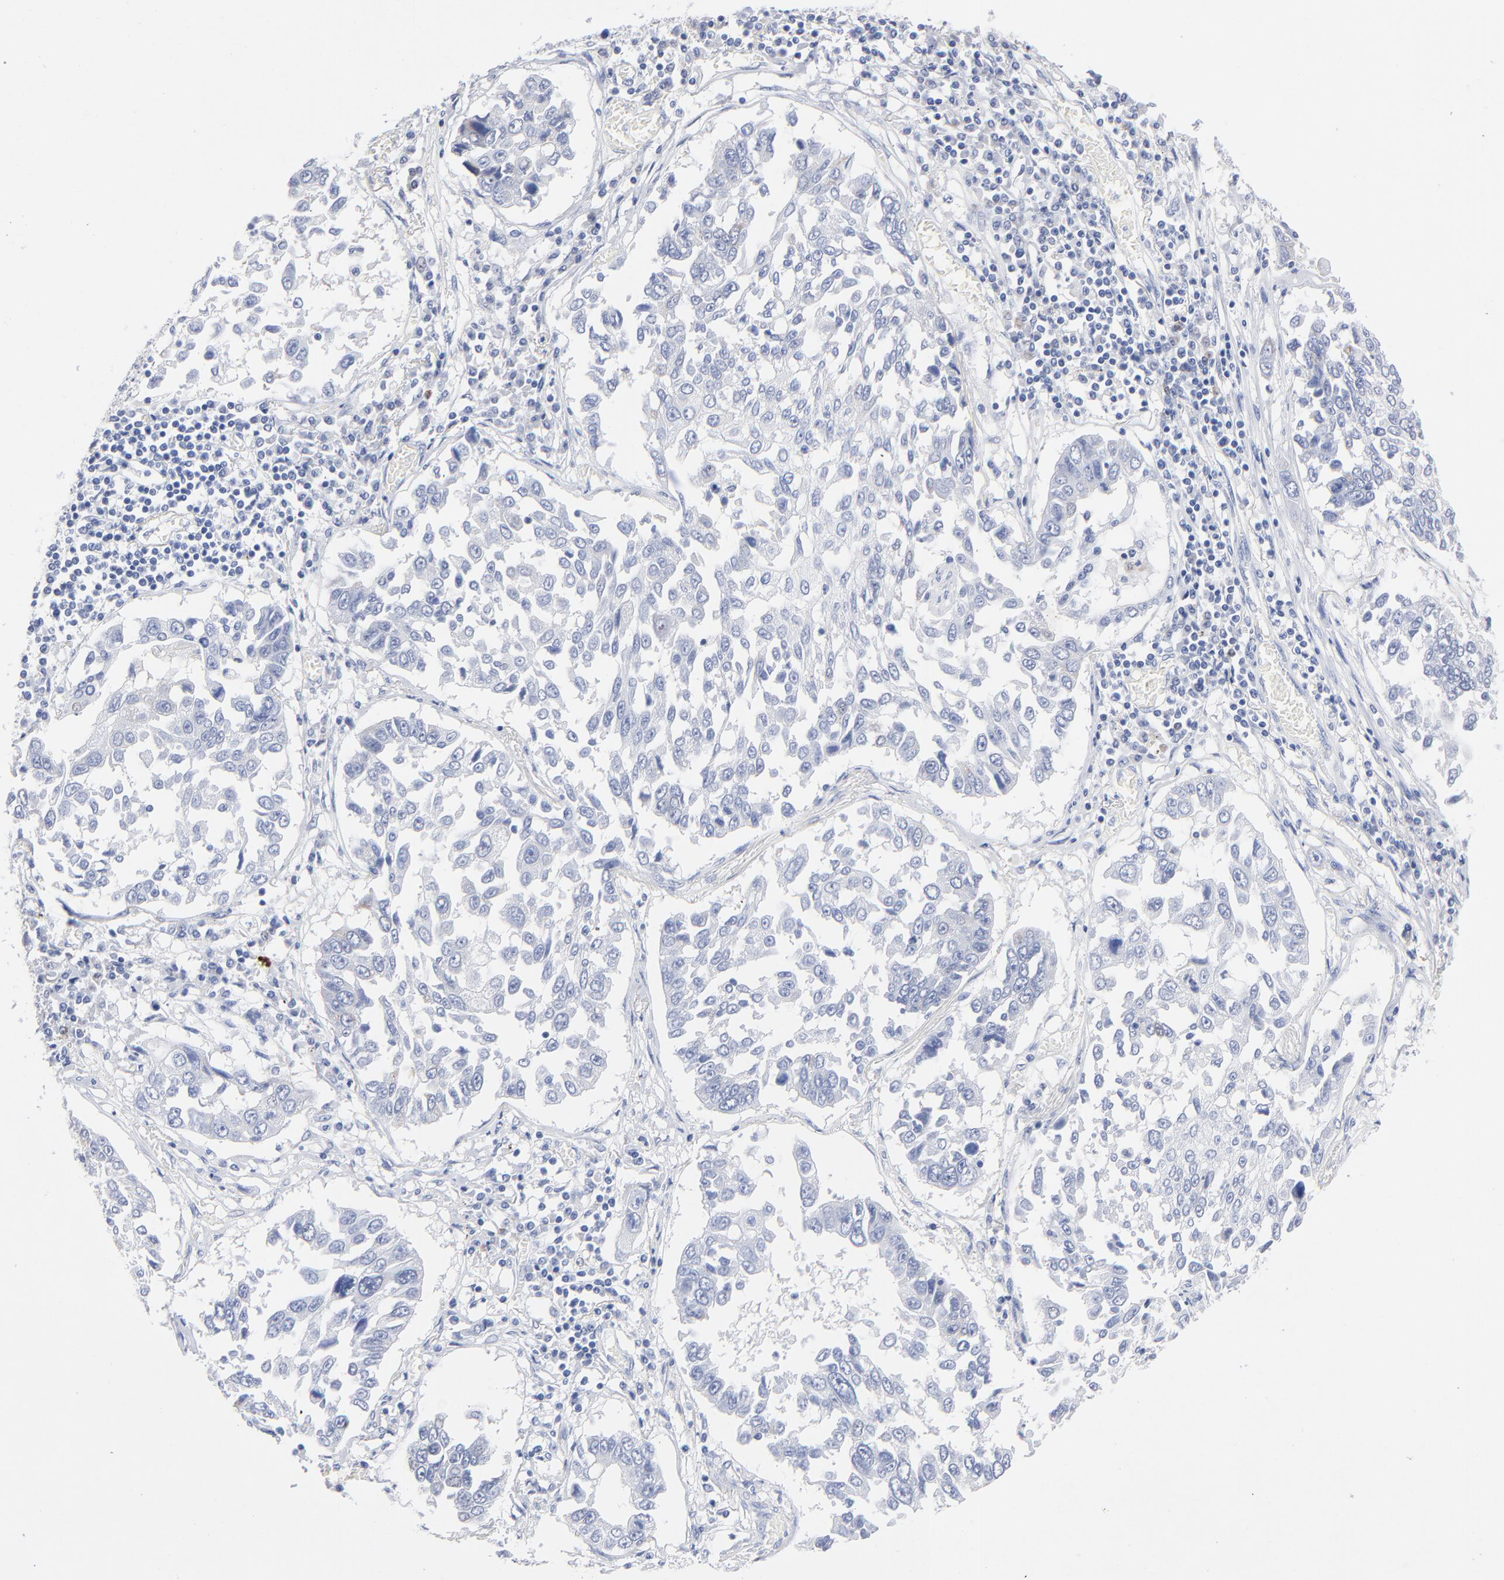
{"staining": {"intensity": "negative", "quantity": "none", "location": "none"}, "tissue": "lung cancer", "cell_type": "Tumor cells", "image_type": "cancer", "snomed": [{"axis": "morphology", "description": "Squamous cell carcinoma, NOS"}, {"axis": "topography", "description": "Lung"}], "caption": "Immunohistochemical staining of lung squamous cell carcinoma demonstrates no significant positivity in tumor cells.", "gene": "CHCHD10", "patient": {"sex": "male", "age": 71}}